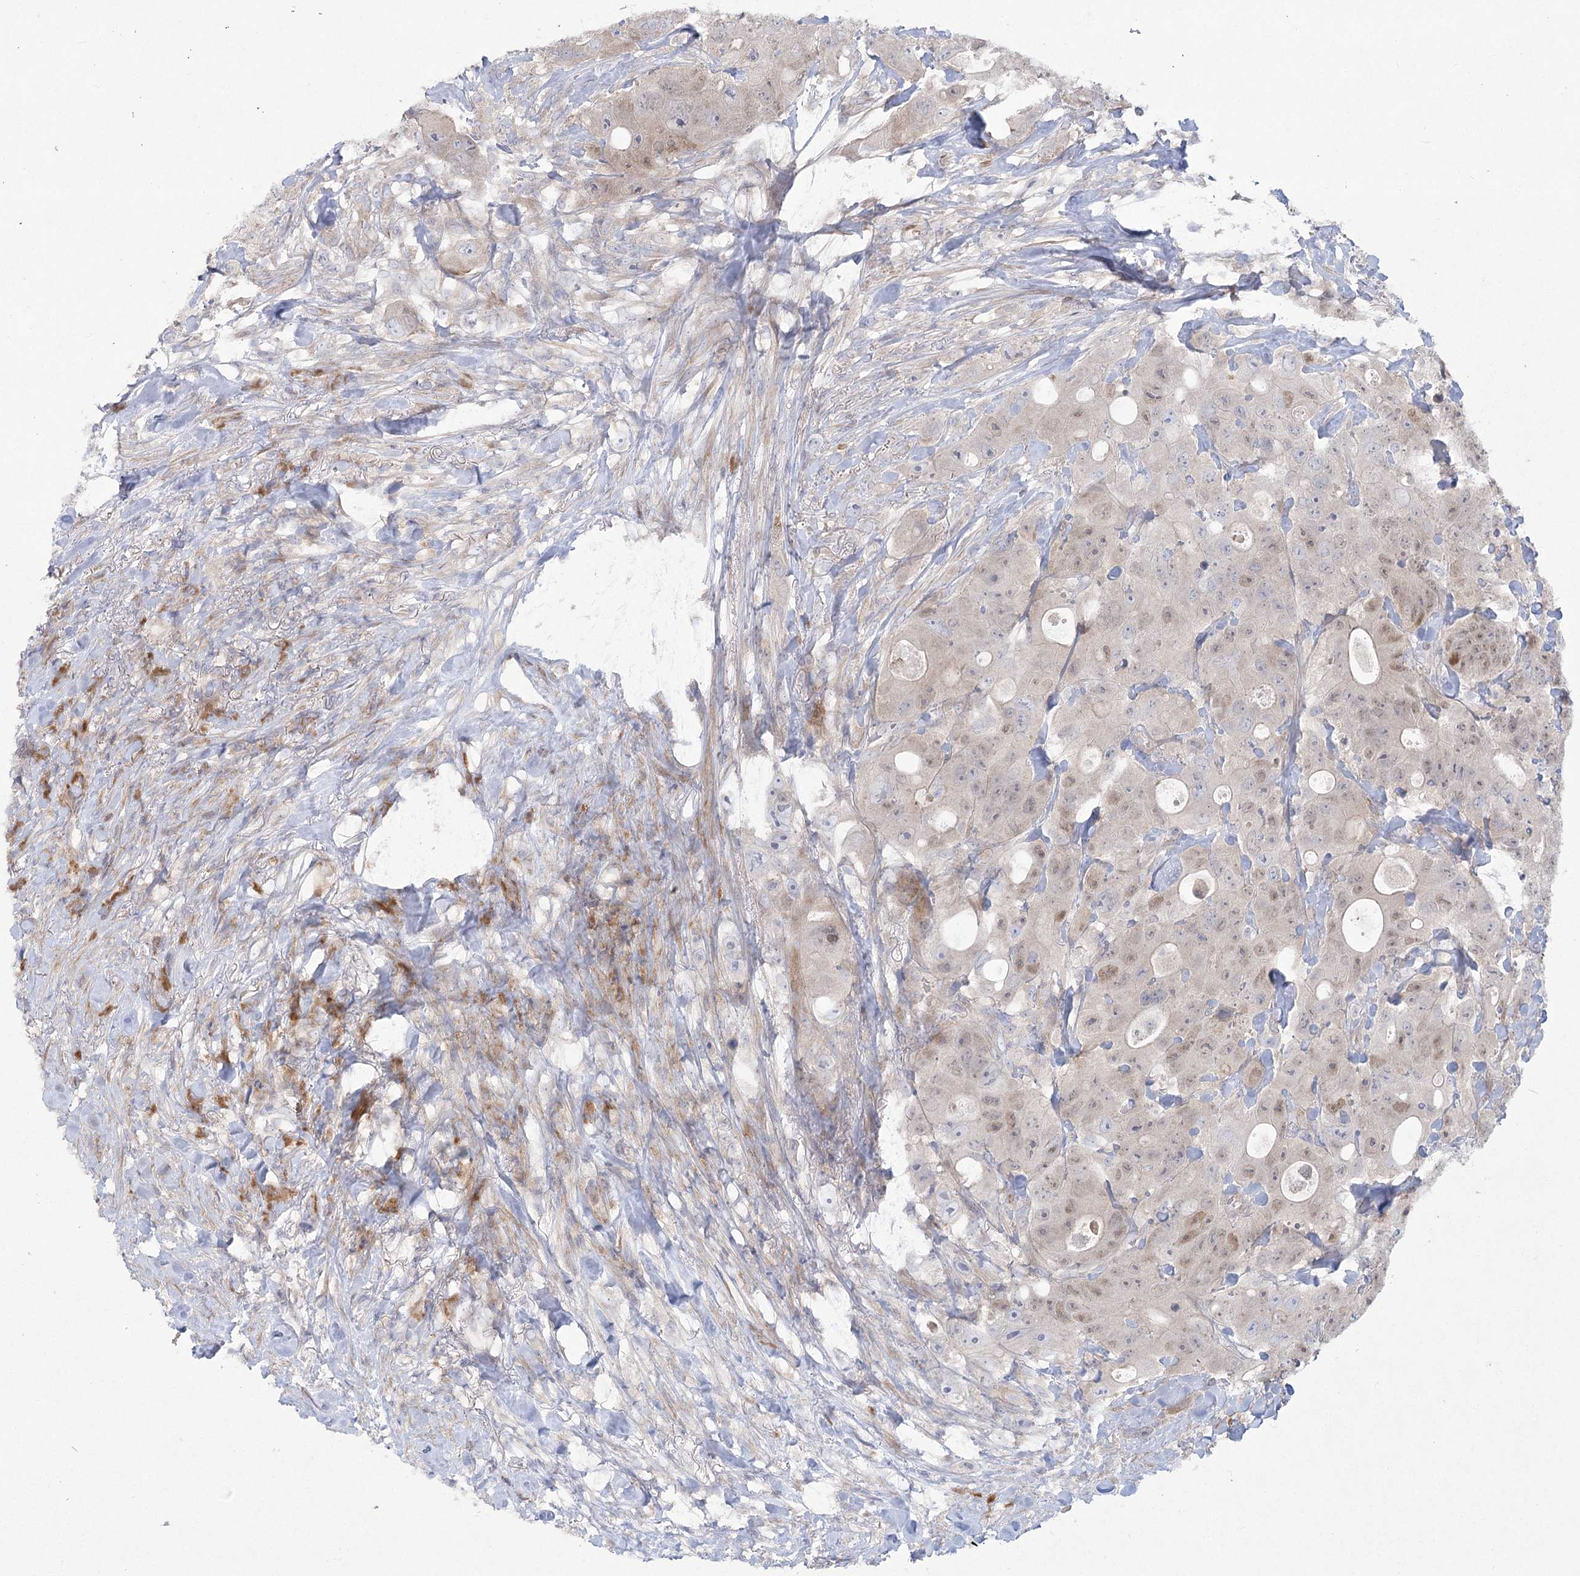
{"staining": {"intensity": "weak", "quantity": "<25%", "location": "nuclear"}, "tissue": "colorectal cancer", "cell_type": "Tumor cells", "image_type": "cancer", "snomed": [{"axis": "morphology", "description": "Adenocarcinoma, NOS"}, {"axis": "topography", "description": "Colon"}], "caption": "High magnification brightfield microscopy of adenocarcinoma (colorectal) stained with DAB (brown) and counterstained with hematoxylin (blue): tumor cells show no significant positivity. (Brightfield microscopy of DAB immunohistochemistry at high magnification).", "gene": "CAMTA1", "patient": {"sex": "female", "age": 46}}